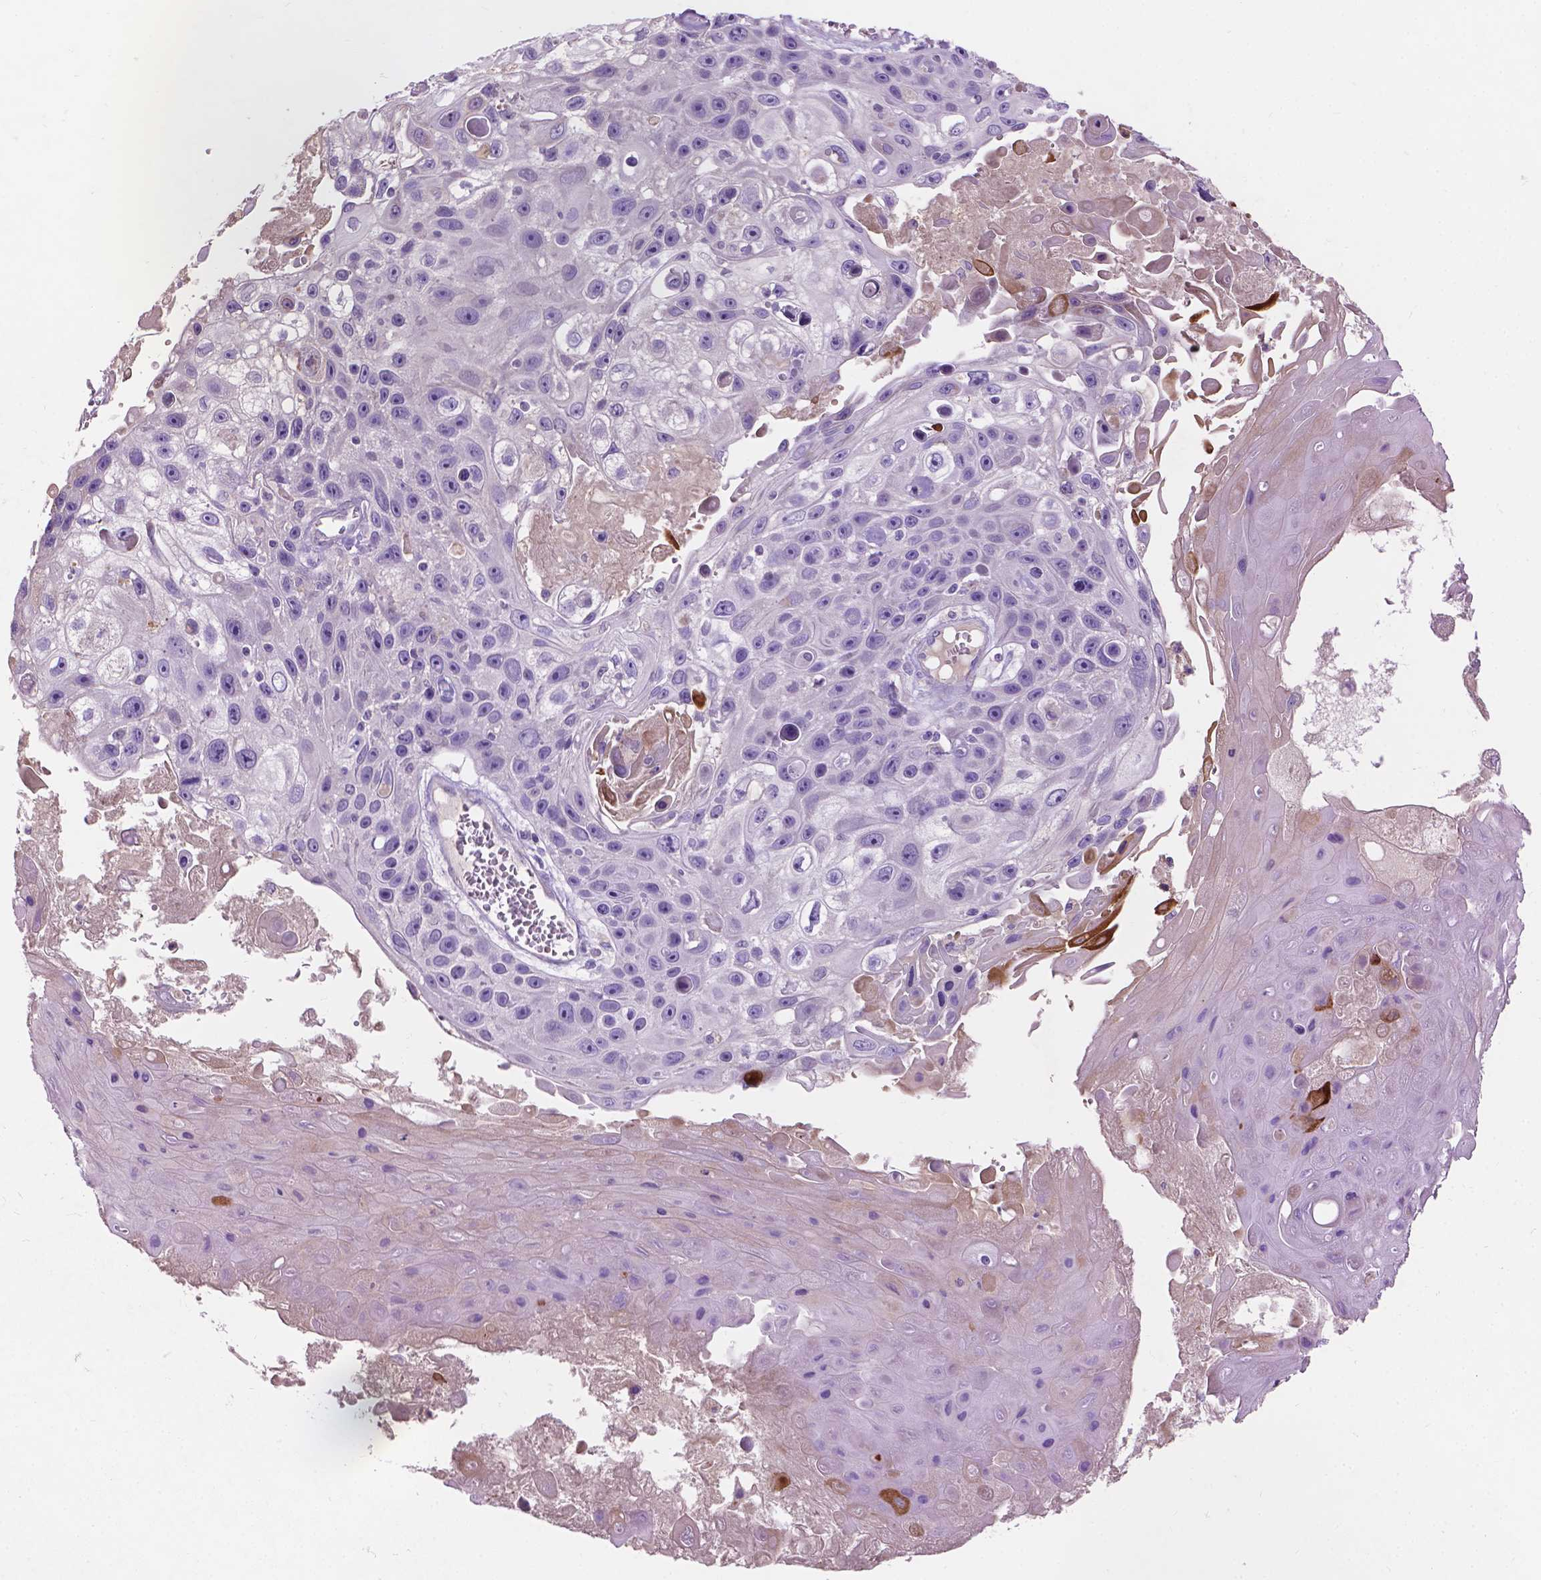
{"staining": {"intensity": "negative", "quantity": "none", "location": "none"}, "tissue": "skin cancer", "cell_type": "Tumor cells", "image_type": "cancer", "snomed": [{"axis": "morphology", "description": "Squamous cell carcinoma, NOS"}, {"axis": "topography", "description": "Skin"}], "caption": "Human squamous cell carcinoma (skin) stained for a protein using immunohistochemistry reveals no expression in tumor cells.", "gene": "NOXO1", "patient": {"sex": "male", "age": 82}}